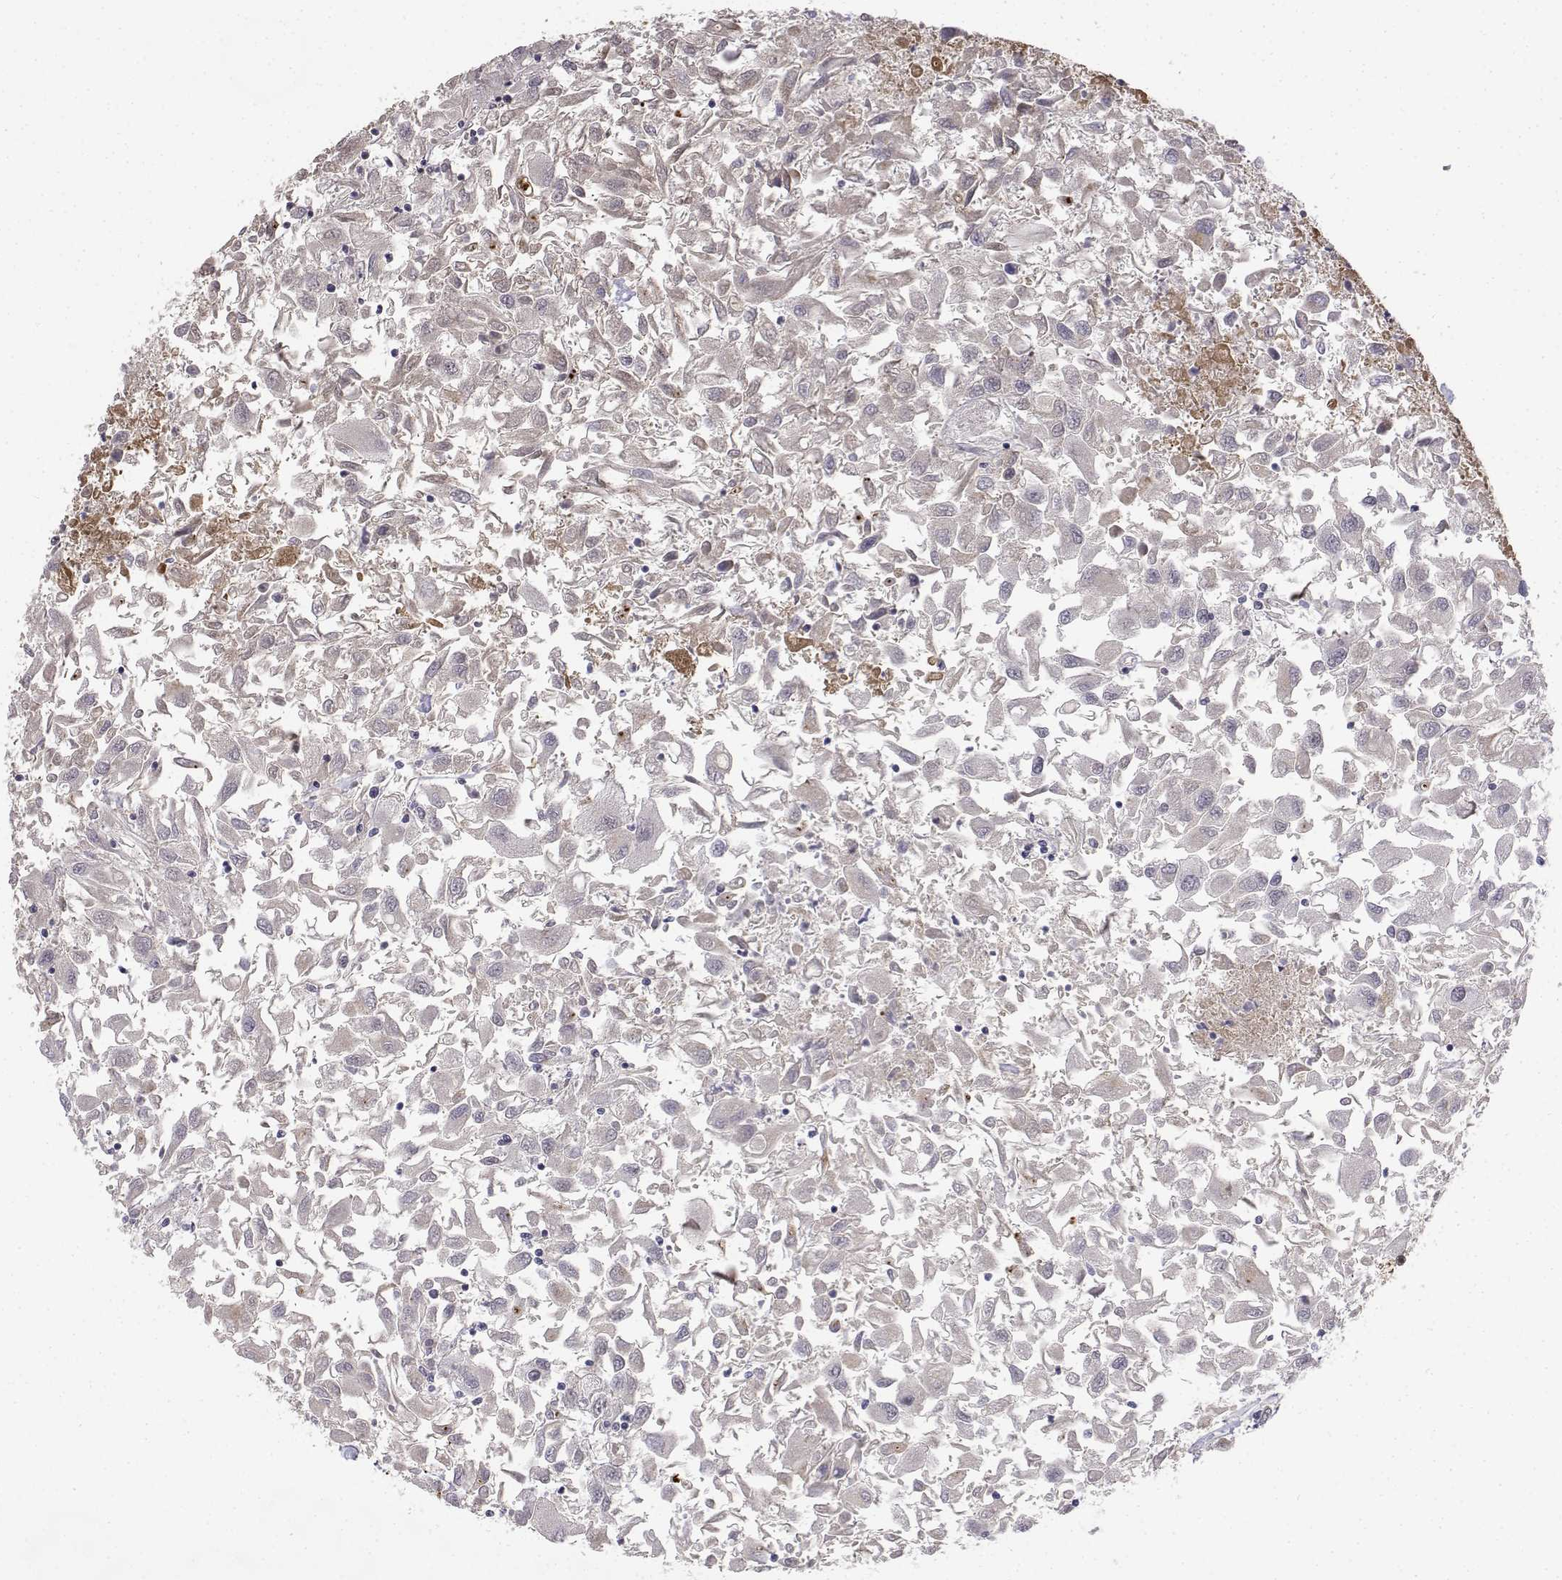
{"staining": {"intensity": "negative", "quantity": "none", "location": "none"}, "tissue": "renal cancer", "cell_type": "Tumor cells", "image_type": "cancer", "snomed": [{"axis": "morphology", "description": "Adenocarcinoma, NOS"}, {"axis": "topography", "description": "Kidney"}], "caption": "Immunohistochemical staining of renal cancer exhibits no significant positivity in tumor cells.", "gene": "ITGA7", "patient": {"sex": "female", "age": 76}}